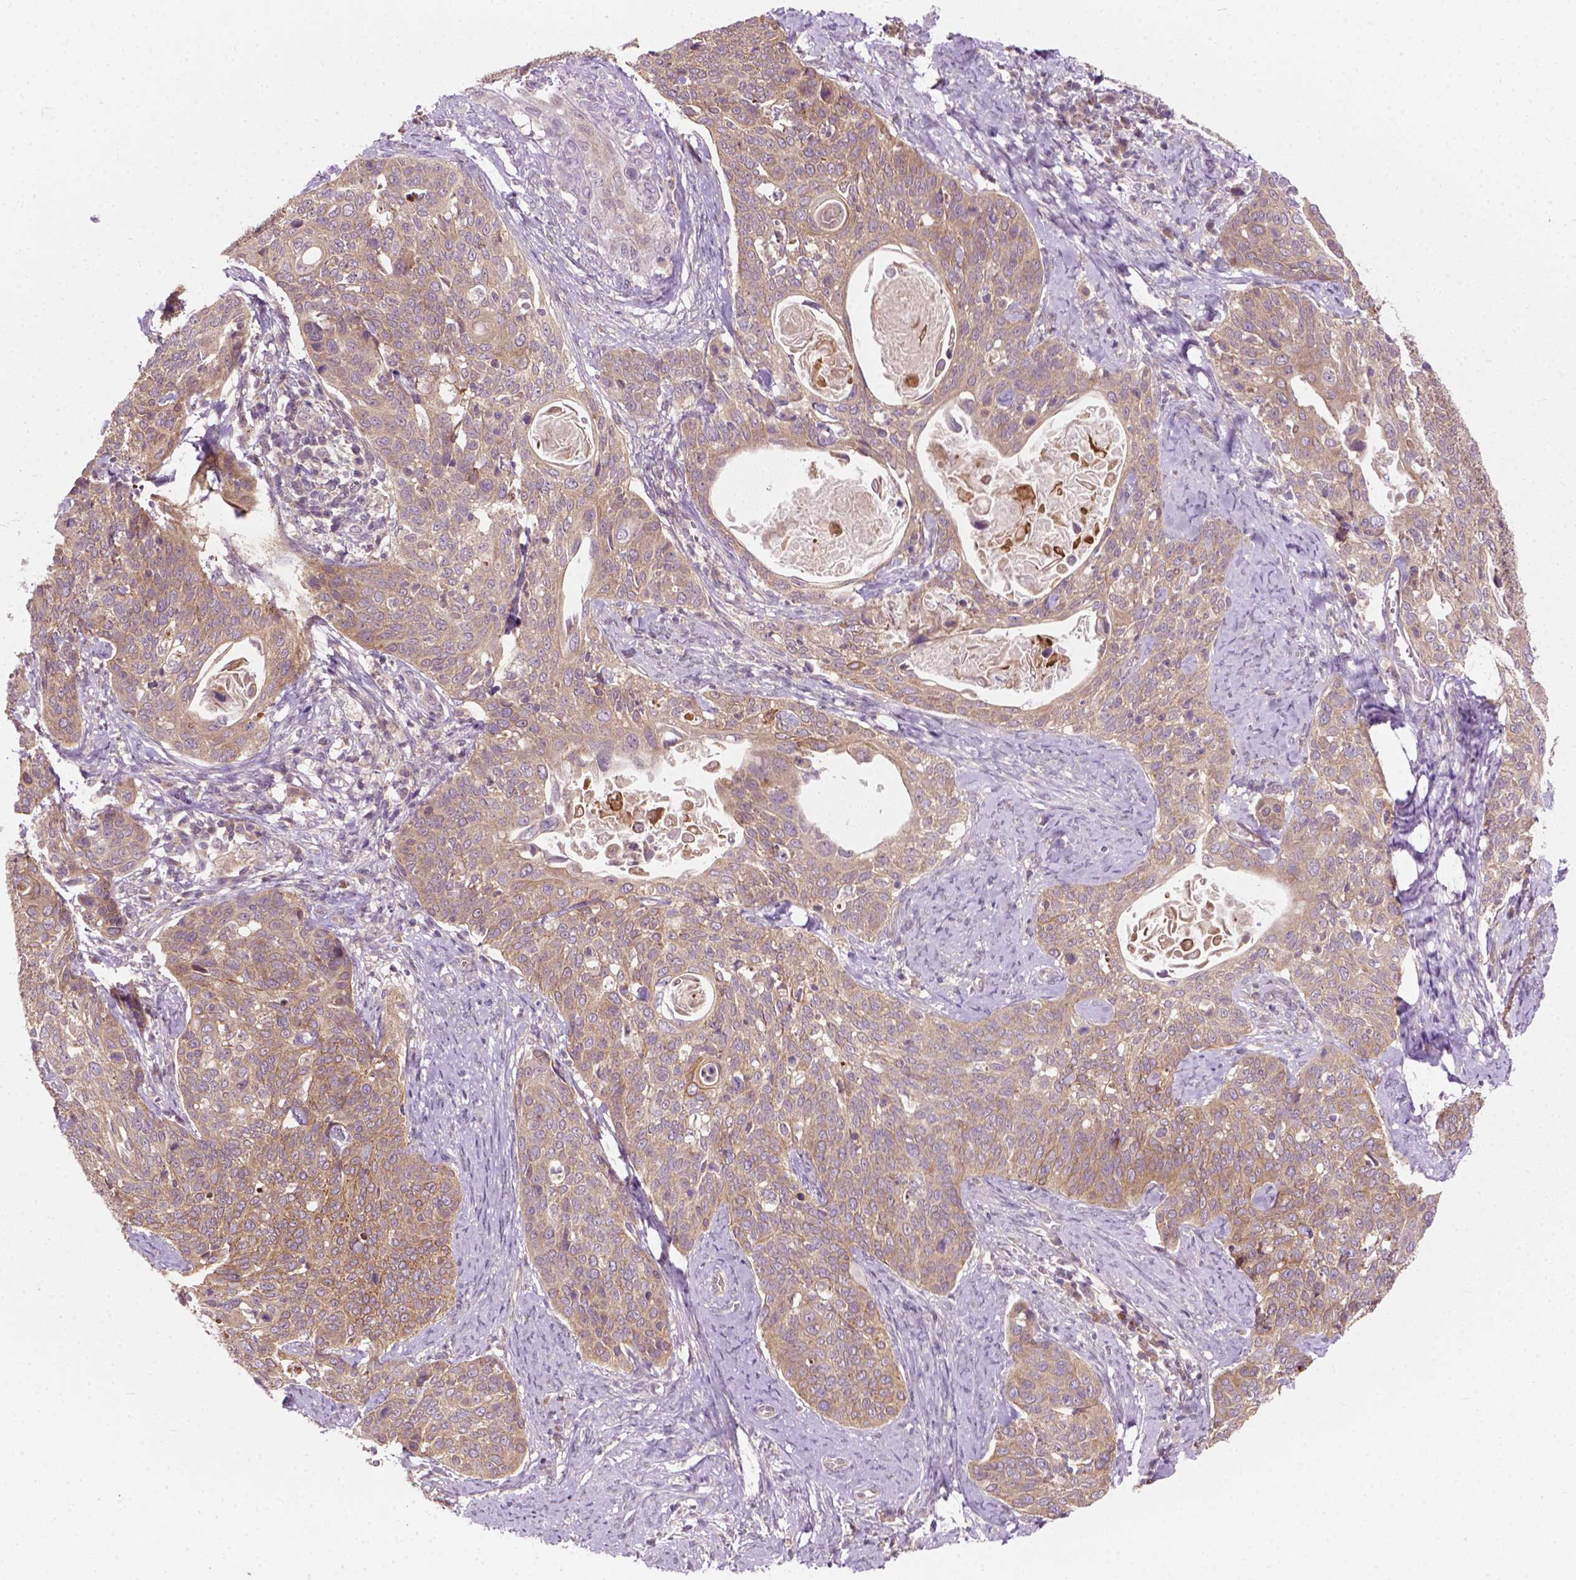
{"staining": {"intensity": "weak", "quantity": ">75%", "location": "cytoplasmic/membranous"}, "tissue": "cervical cancer", "cell_type": "Tumor cells", "image_type": "cancer", "snomed": [{"axis": "morphology", "description": "Squamous cell carcinoma, NOS"}, {"axis": "topography", "description": "Cervix"}], "caption": "Cervical cancer tissue displays weak cytoplasmic/membranous positivity in about >75% of tumor cells", "gene": "MZT1", "patient": {"sex": "female", "age": 69}}